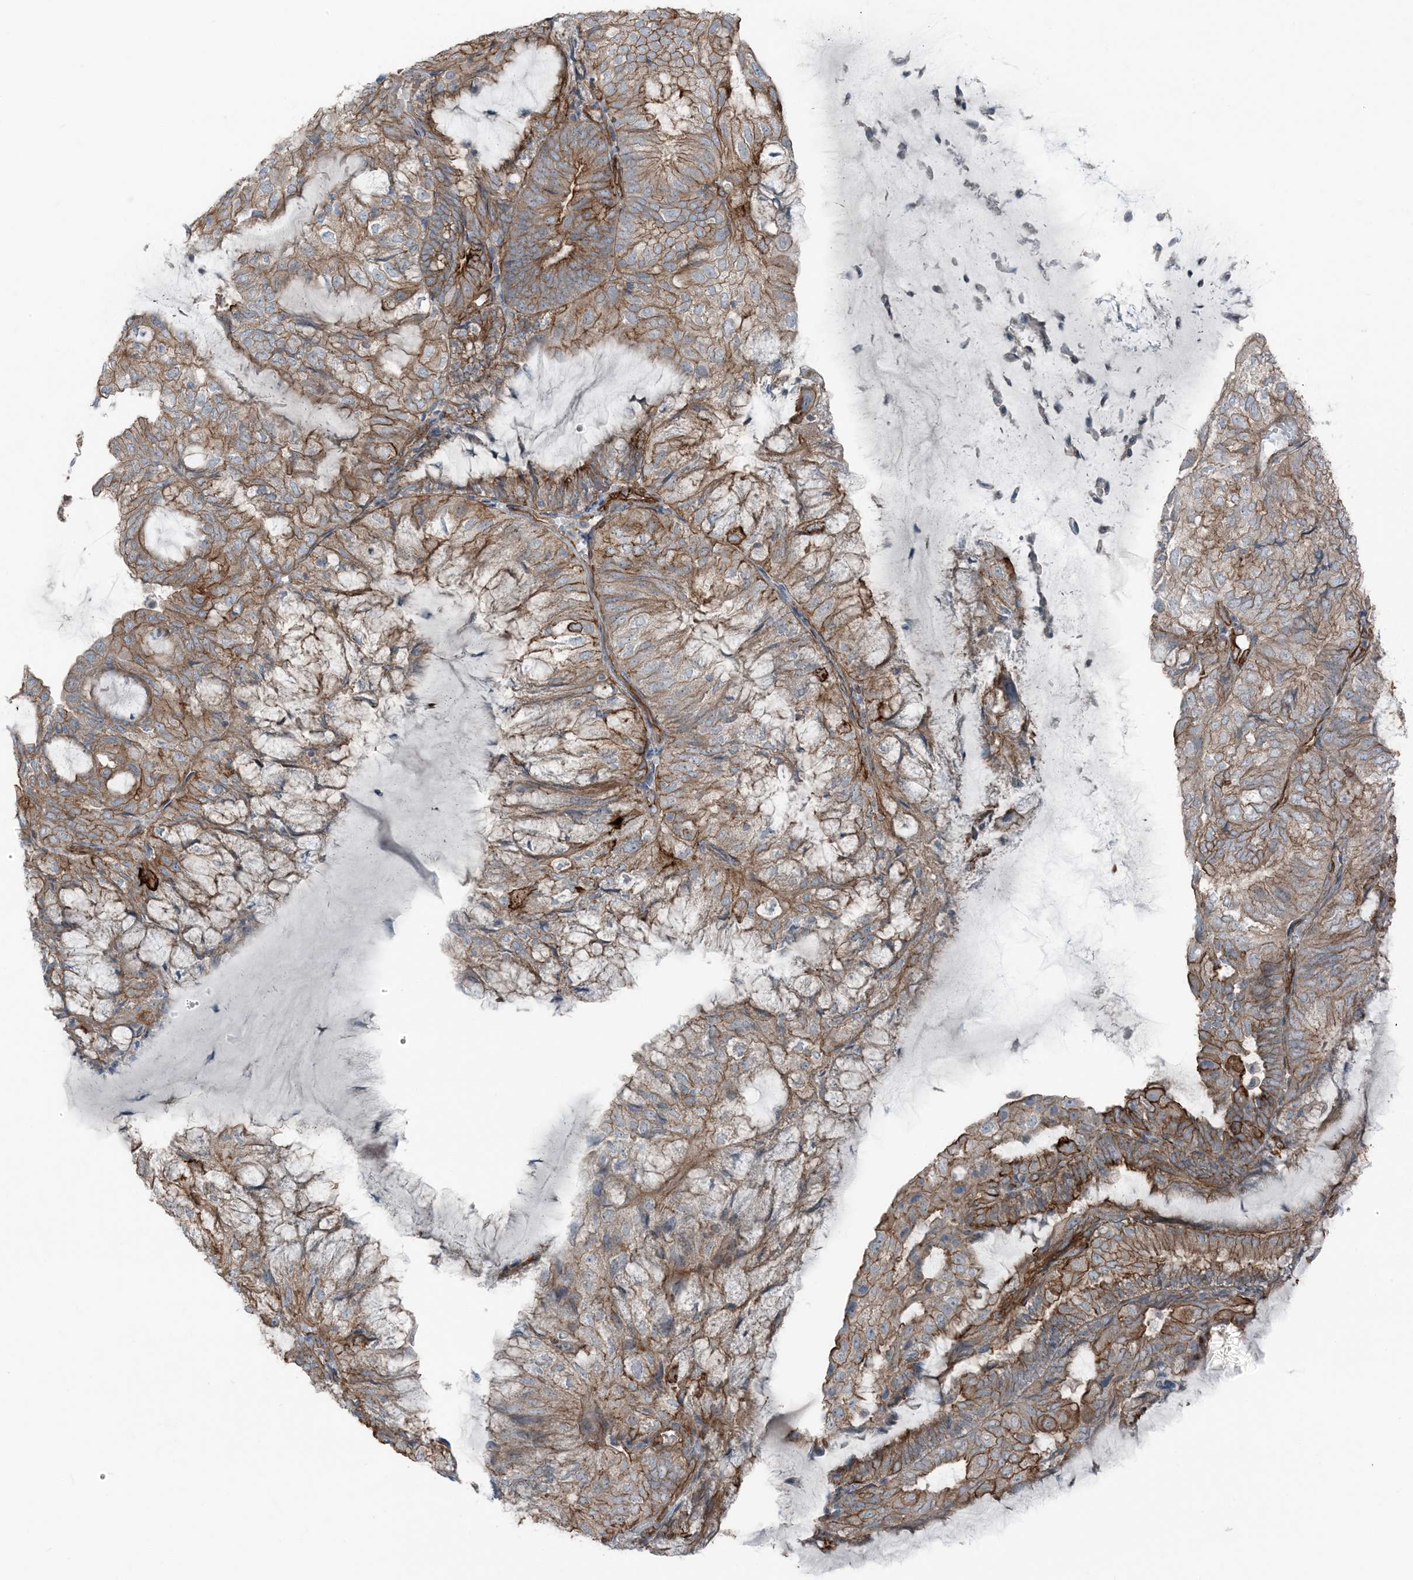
{"staining": {"intensity": "moderate", "quantity": "25%-75%", "location": "cytoplasmic/membranous"}, "tissue": "endometrial cancer", "cell_type": "Tumor cells", "image_type": "cancer", "snomed": [{"axis": "morphology", "description": "Adenocarcinoma, NOS"}, {"axis": "topography", "description": "Endometrium"}], "caption": "IHC of endometrial adenocarcinoma demonstrates medium levels of moderate cytoplasmic/membranous staining in approximately 25%-75% of tumor cells.", "gene": "ZFP90", "patient": {"sex": "female", "age": 81}}